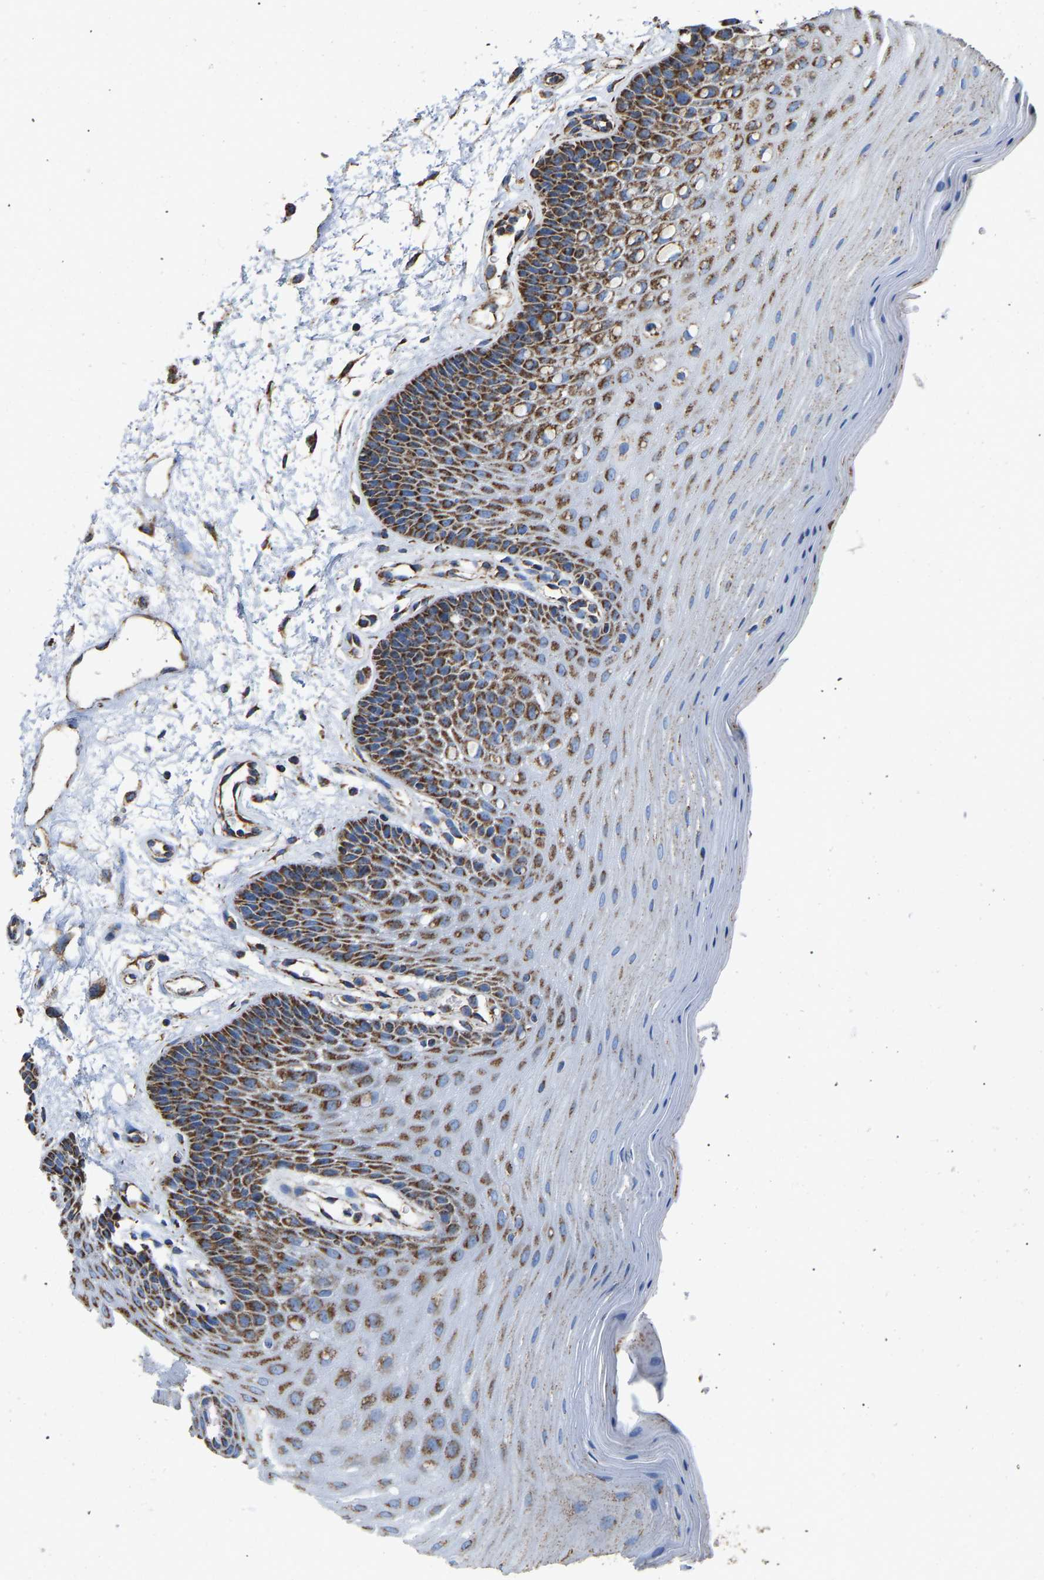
{"staining": {"intensity": "moderate", "quantity": ">75%", "location": "cytoplasmic/membranous"}, "tissue": "oral mucosa", "cell_type": "Squamous epithelial cells", "image_type": "normal", "snomed": [{"axis": "morphology", "description": "Normal tissue, NOS"}, {"axis": "morphology", "description": "Squamous cell carcinoma, NOS"}, {"axis": "topography", "description": "Oral tissue"}, {"axis": "topography", "description": "Head-Neck"}], "caption": "Protein staining shows moderate cytoplasmic/membranous expression in approximately >75% of squamous epithelial cells in benign oral mucosa.", "gene": "IRX6", "patient": {"sex": "male", "age": 71}}